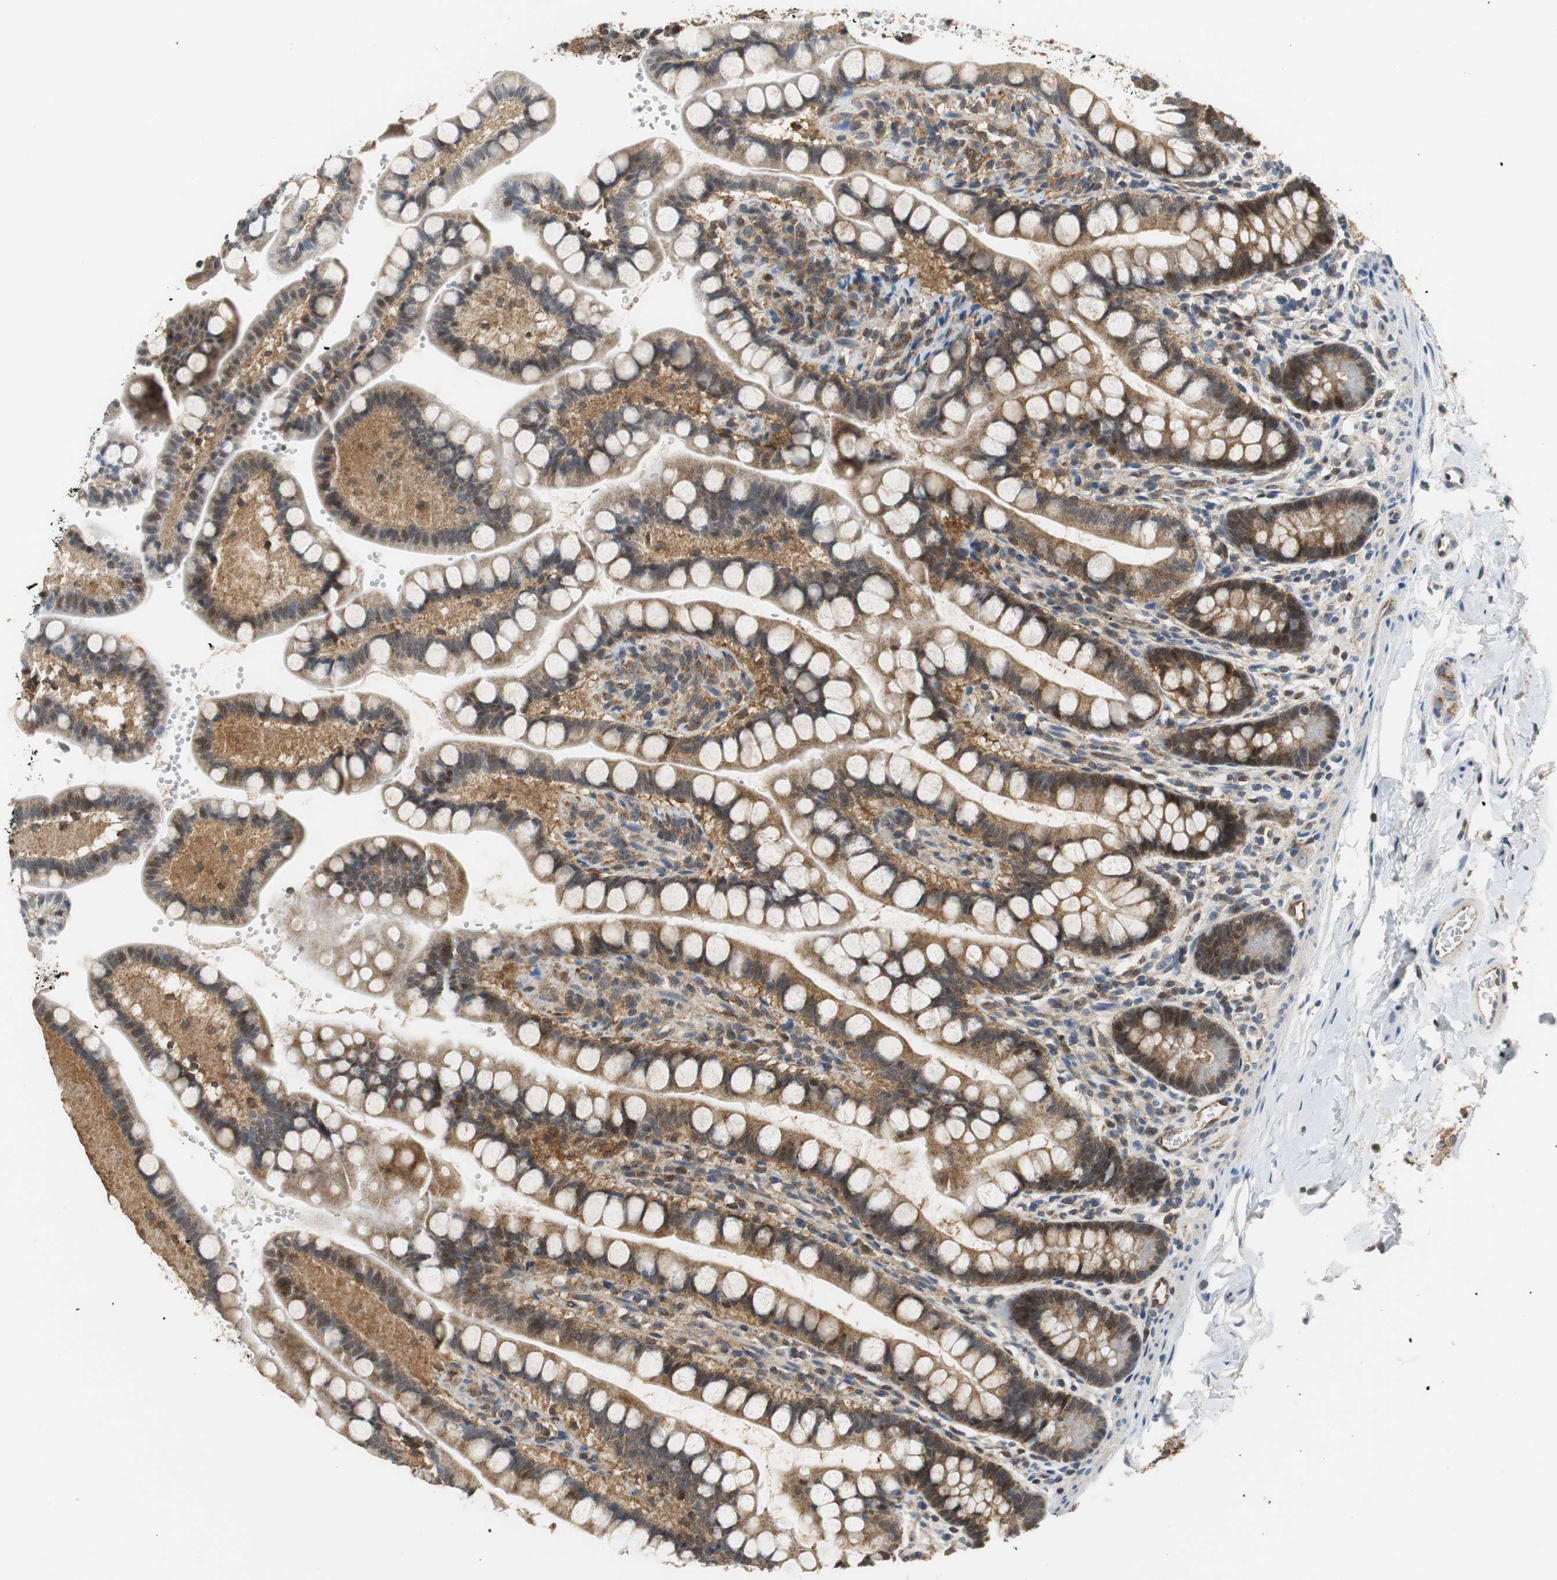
{"staining": {"intensity": "moderate", "quantity": ">75%", "location": "cytoplasmic/membranous"}, "tissue": "small intestine", "cell_type": "Glandular cells", "image_type": "normal", "snomed": [{"axis": "morphology", "description": "Normal tissue, NOS"}, {"axis": "topography", "description": "Small intestine"}], "caption": "This photomicrograph demonstrates IHC staining of benign small intestine, with medium moderate cytoplasmic/membranous positivity in about >75% of glandular cells.", "gene": "GSDMD", "patient": {"sex": "female", "age": 58}}